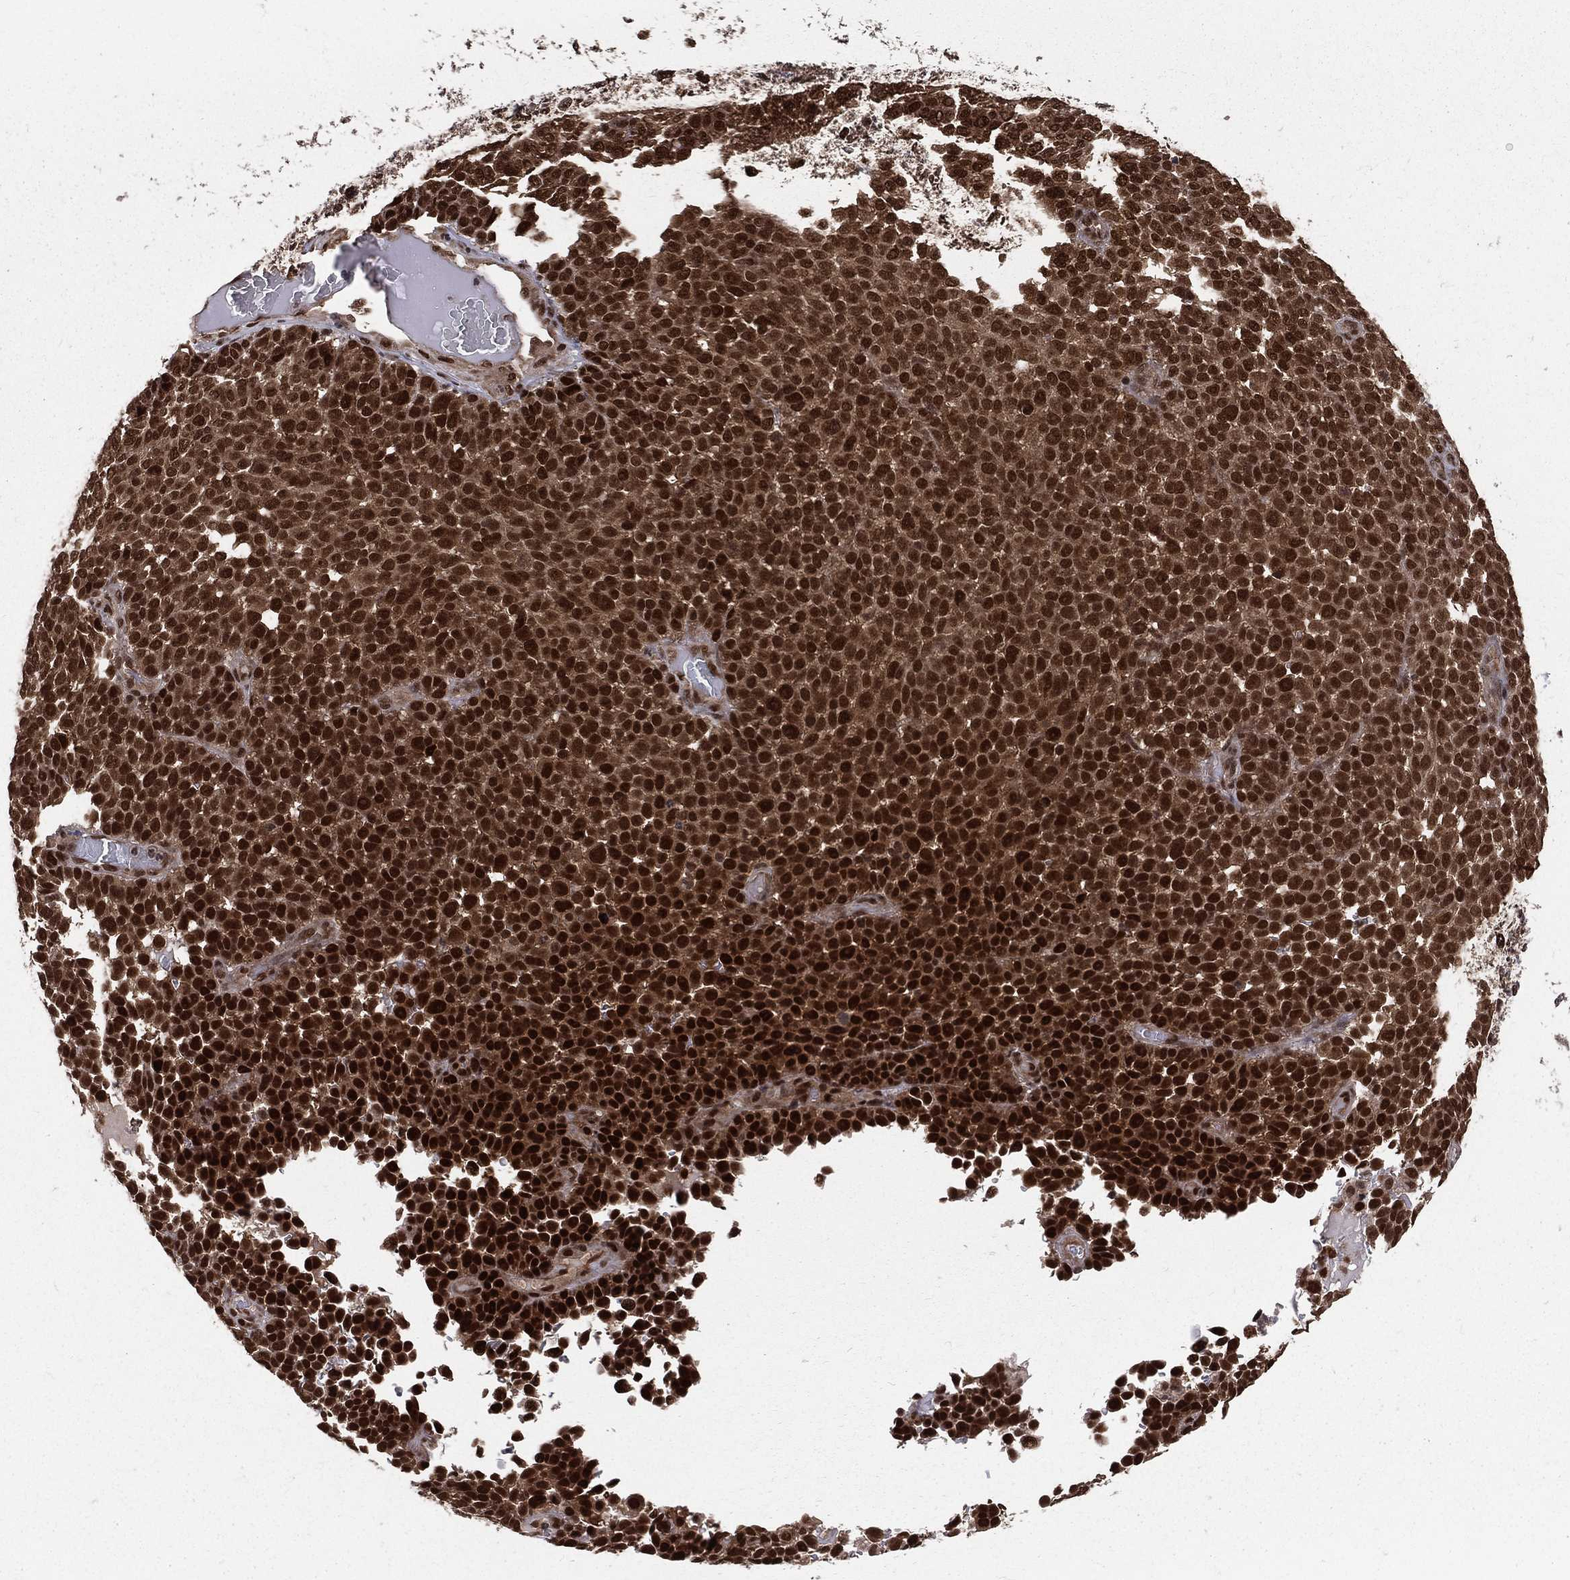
{"staining": {"intensity": "strong", "quantity": ">75%", "location": "cytoplasmic/membranous,nuclear"}, "tissue": "melanoma", "cell_type": "Tumor cells", "image_type": "cancer", "snomed": [{"axis": "morphology", "description": "Malignant melanoma, NOS"}, {"axis": "topography", "description": "Skin"}], "caption": "Immunohistochemistry (DAB) staining of melanoma exhibits strong cytoplasmic/membranous and nuclear protein staining in about >75% of tumor cells.", "gene": "COPS4", "patient": {"sex": "female", "age": 95}}